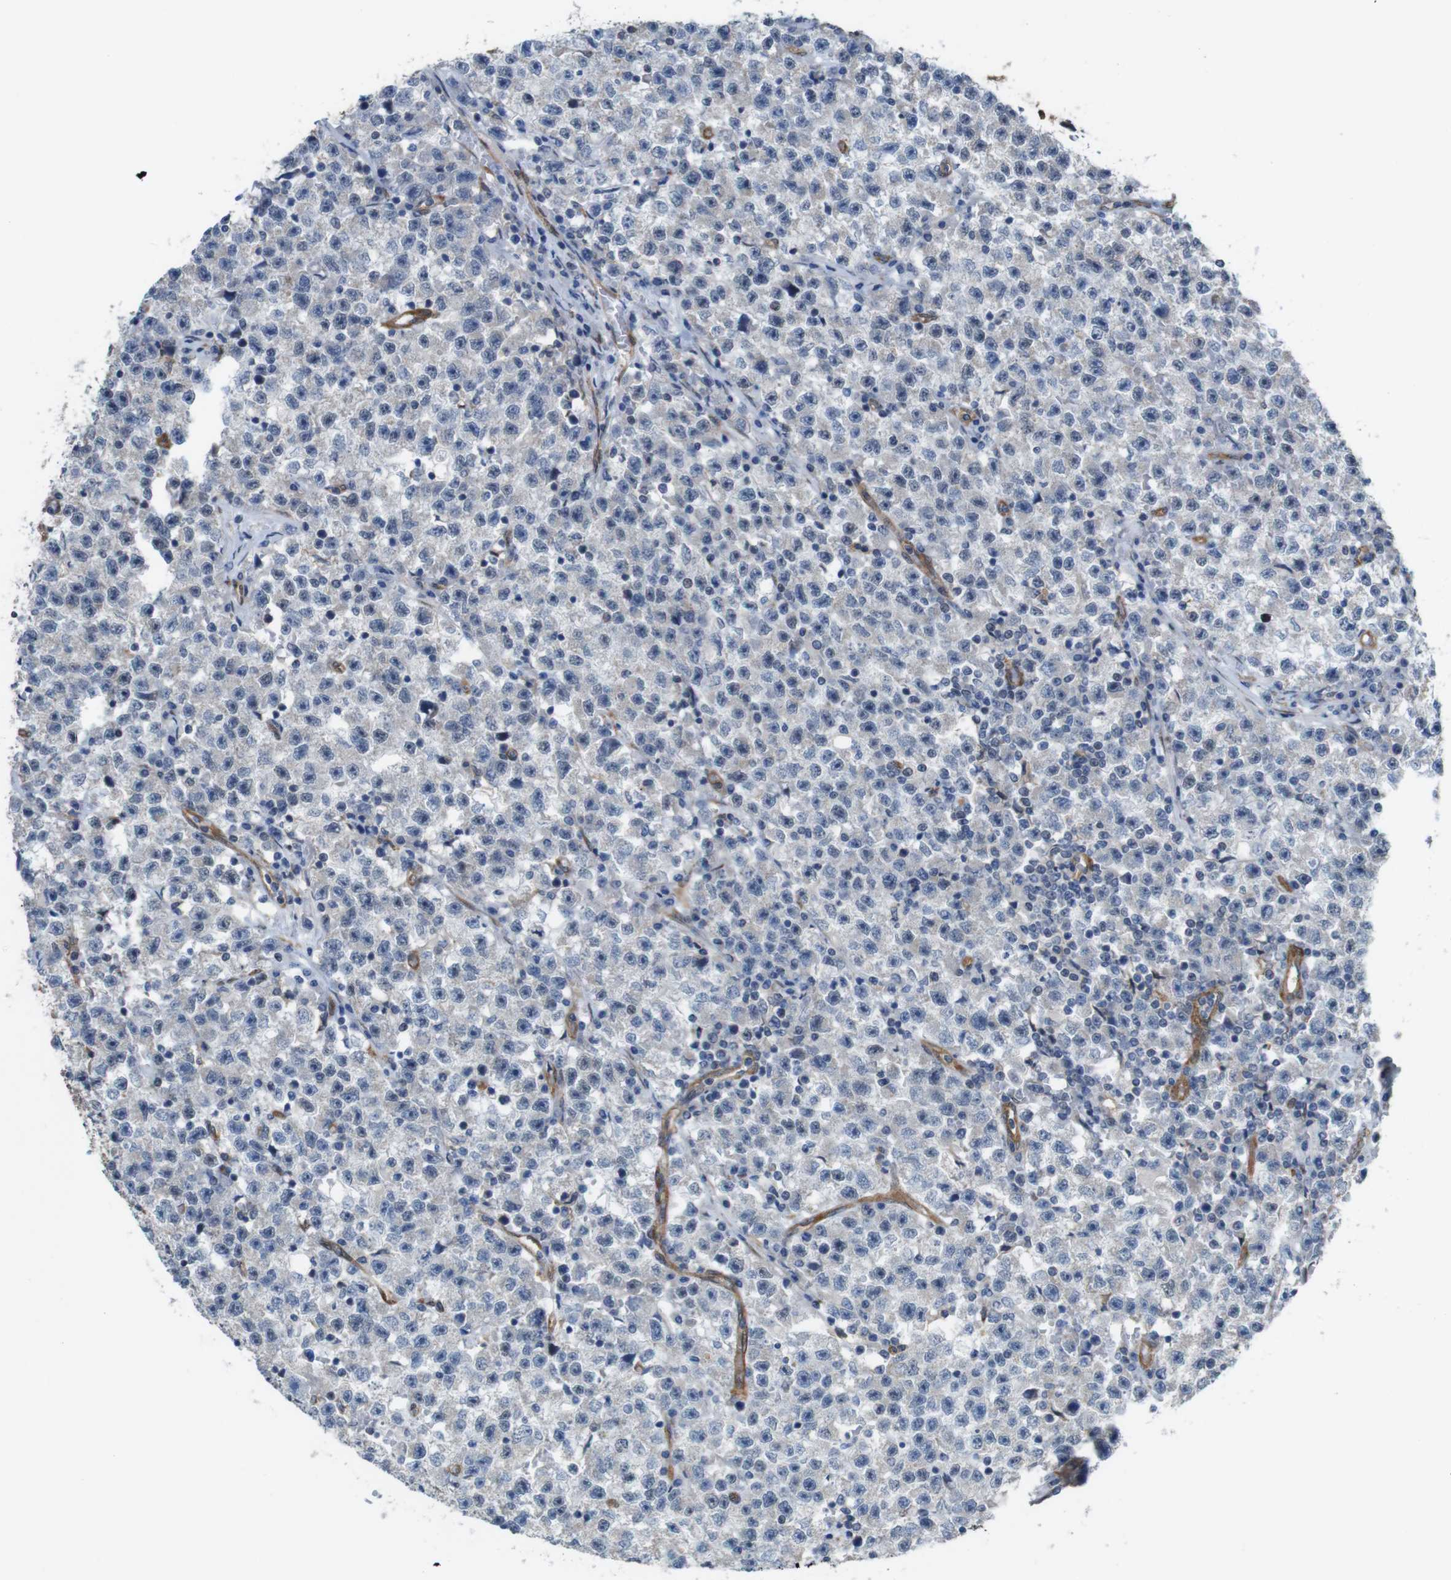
{"staining": {"intensity": "negative", "quantity": "none", "location": "none"}, "tissue": "testis cancer", "cell_type": "Tumor cells", "image_type": "cancer", "snomed": [{"axis": "morphology", "description": "Seminoma, NOS"}, {"axis": "topography", "description": "Testis"}], "caption": "Tumor cells show no significant staining in seminoma (testis). (Brightfield microscopy of DAB (3,3'-diaminobenzidine) IHC at high magnification).", "gene": "PTGER4", "patient": {"sex": "male", "age": 22}}